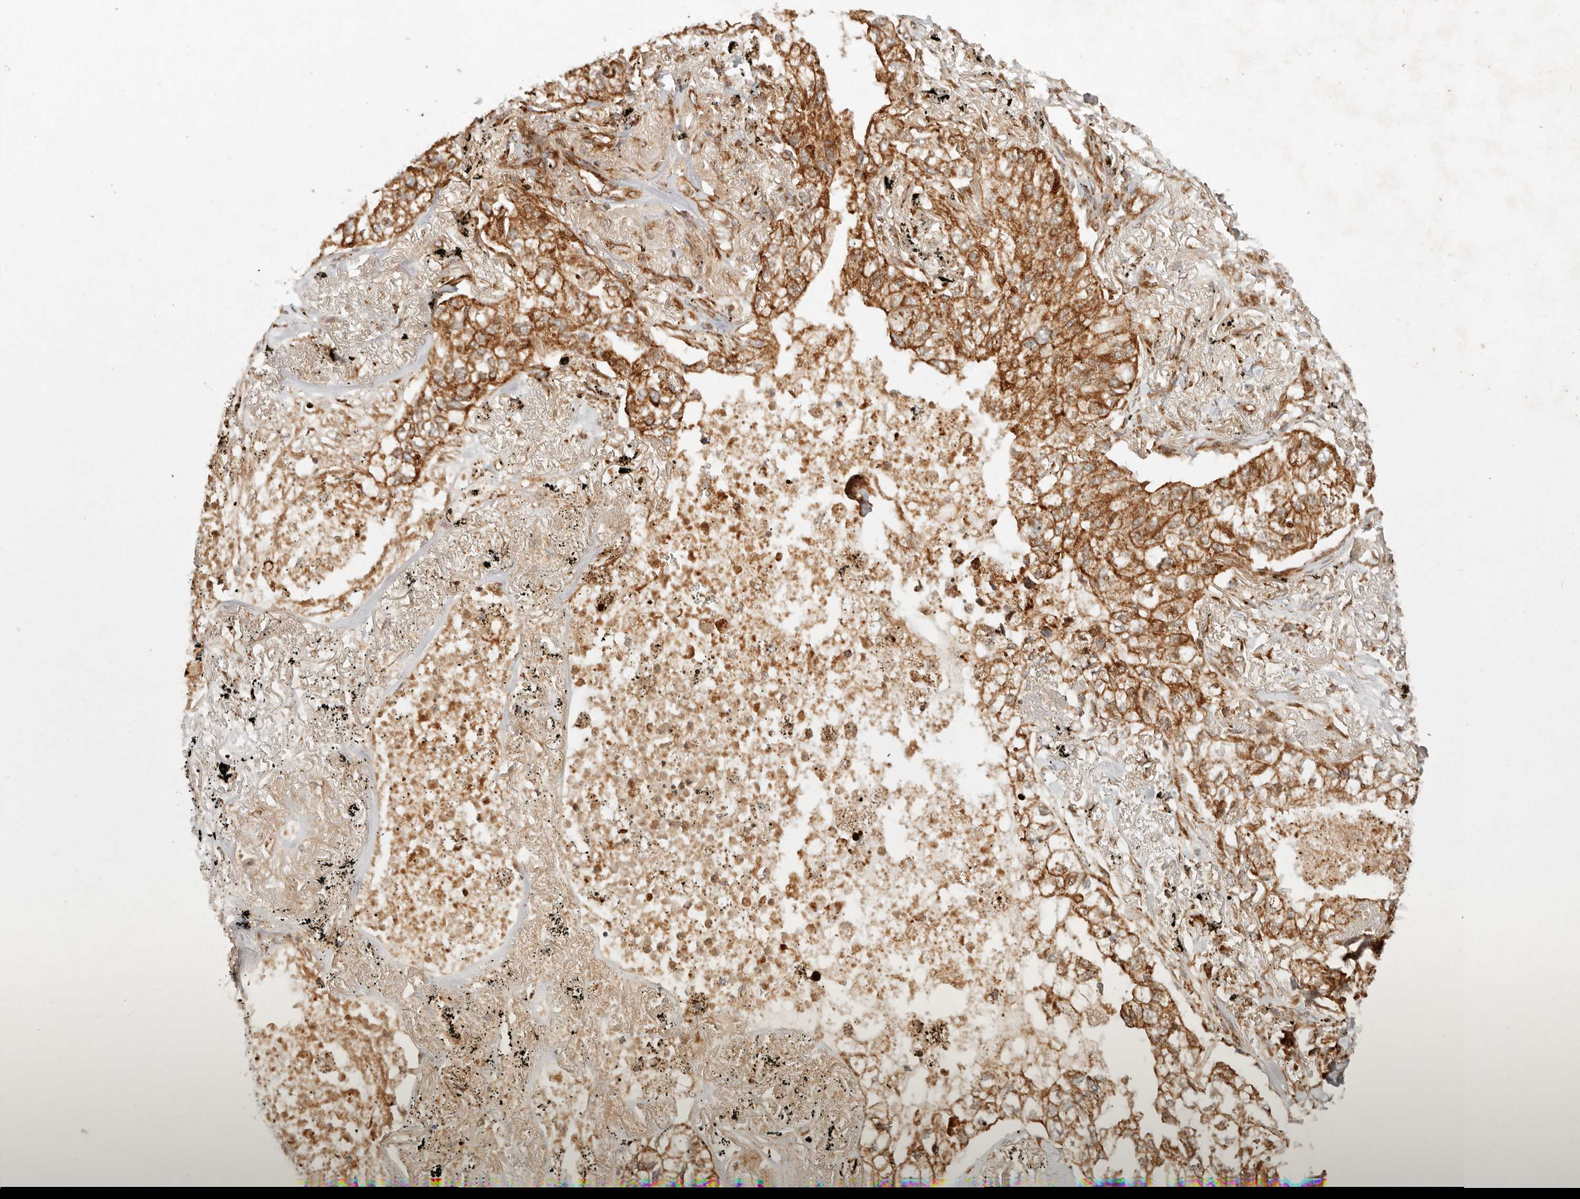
{"staining": {"intensity": "moderate", "quantity": ">75%", "location": "cytoplasmic/membranous"}, "tissue": "lung cancer", "cell_type": "Tumor cells", "image_type": "cancer", "snomed": [{"axis": "morphology", "description": "Adenocarcinoma, NOS"}, {"axis": "topography", "description": "Lung"}], "caption": "Protein analysis of lung cancer tissue exhibits moderate cytoplasmic/membranous expression in approximately >75% of tumor cells.", "gene": "KLHL38", "patient": {"sex": "male", "age": 65}}